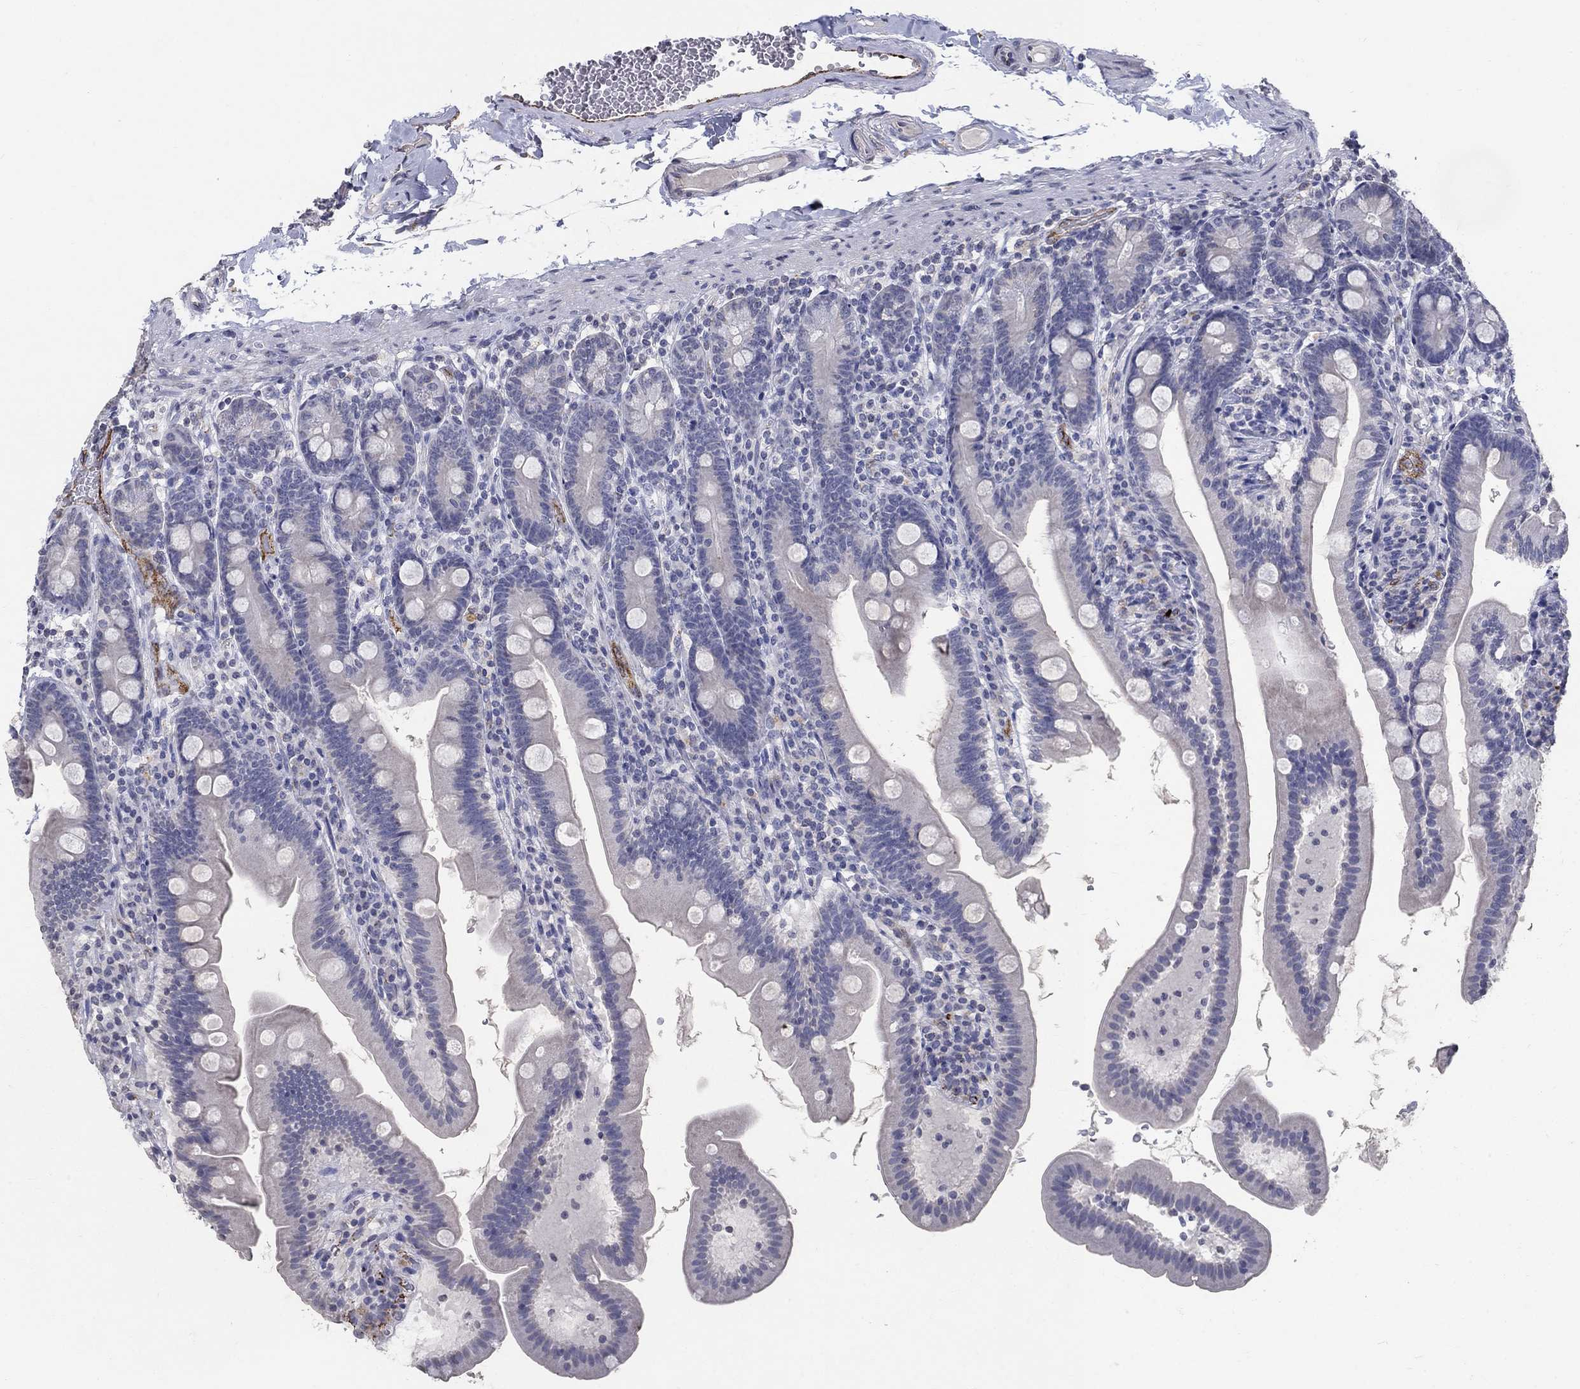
{"staining": {"intensity": "negative", "quantity": "none", "location": "none"}, "tissue": "duodenum", "cell_type": "Glandular cells", "image_type": "normal", "snomed": [{"axis": "morphology", "description": "Normal tissue, NOS"}, {"axis": "topography", "description": "Duodenum"}], "caption": "A photomicrograph of human duodenum is negative for staining in glandular cells. (DAB (3,3'-diaminobenzidine) IHC with hematoxylin counter stain).", "gene": "TINAG", "patient": {"sex": "female", "age": 67}}